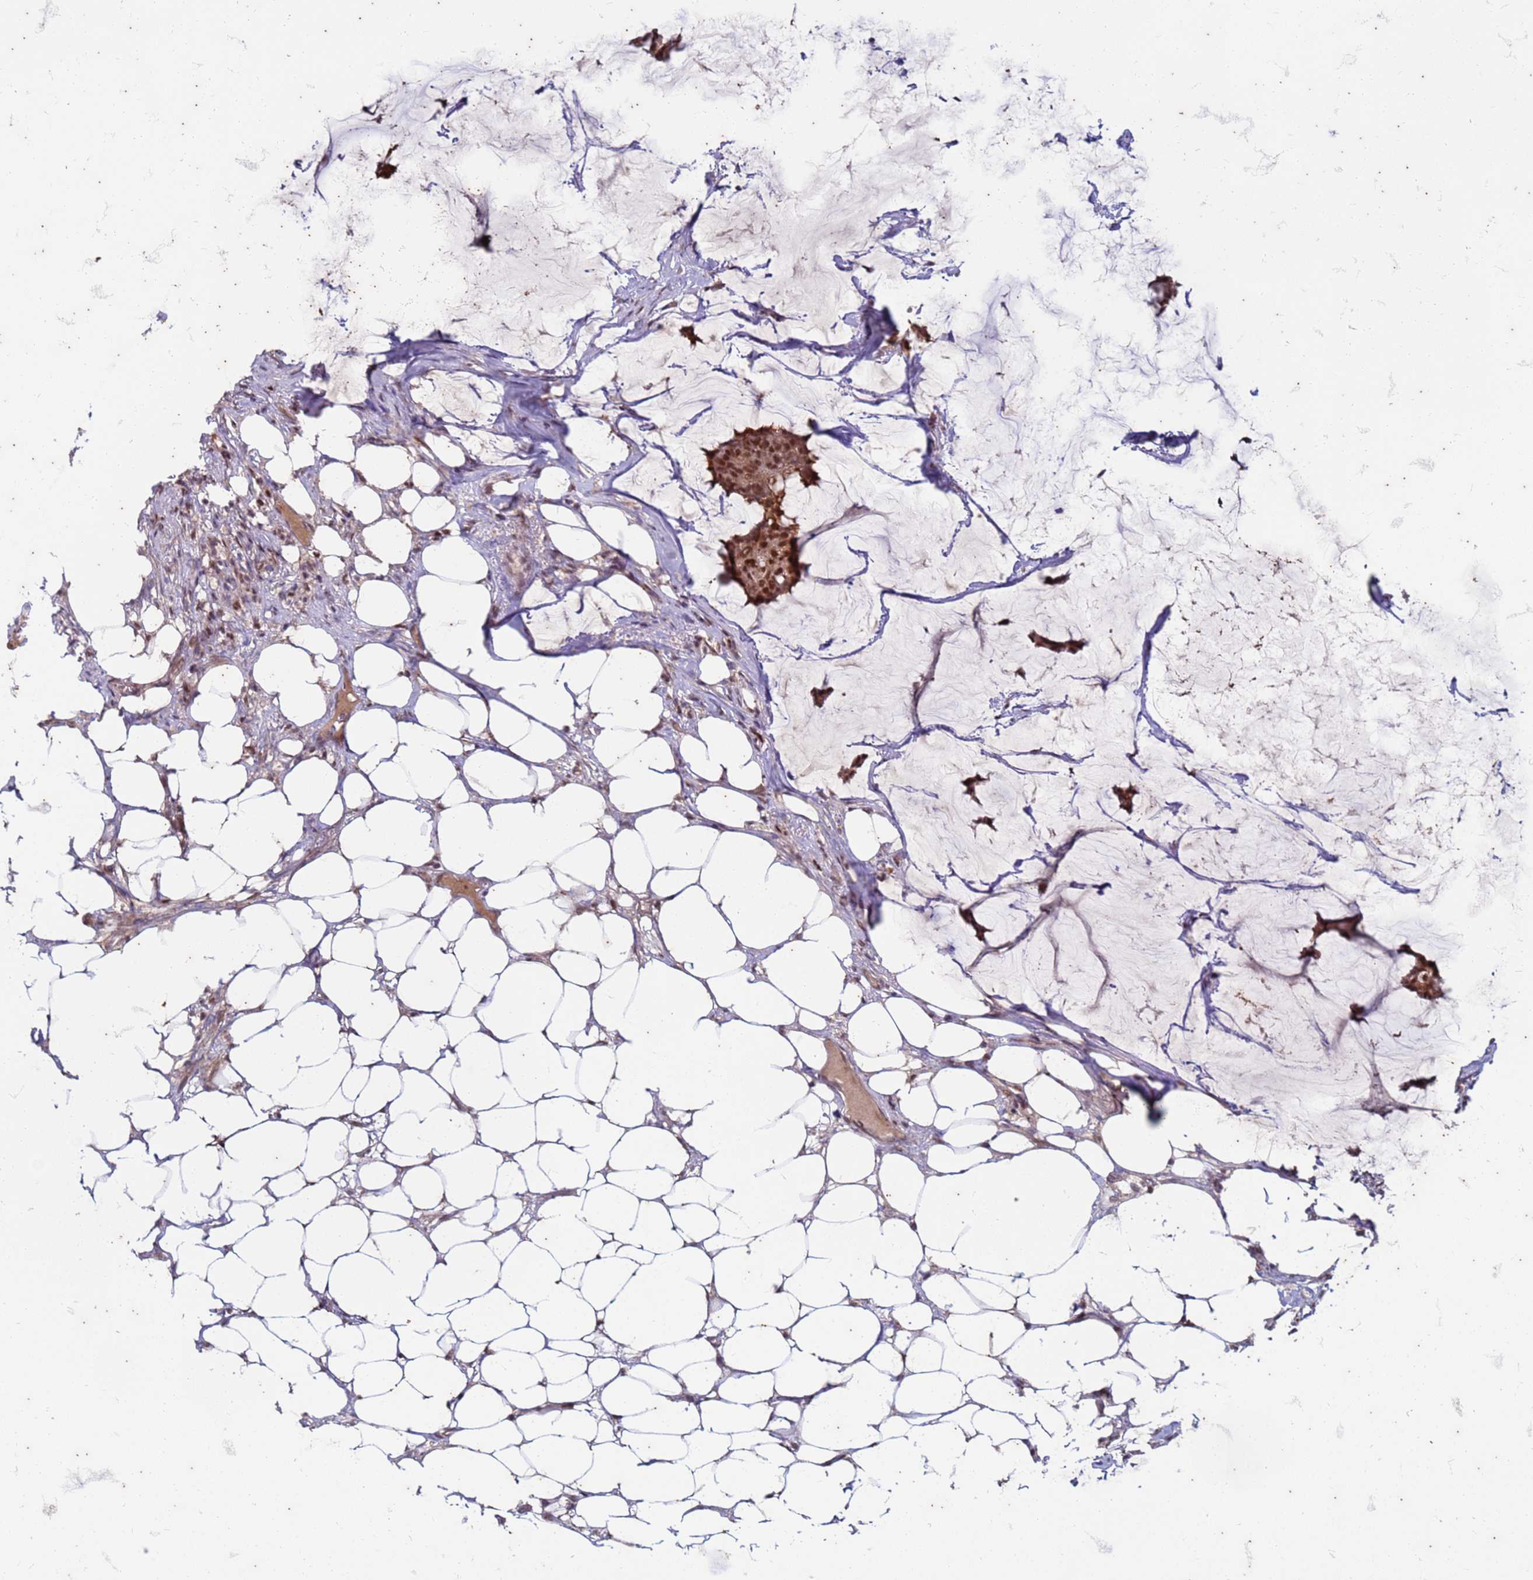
{"staining": {"intensity": "moderate", "quantity": ">75%", "location": "nuclear"}, "tissue": "breast cancer", "cell_type": "Tumor cells", "image_type": "cancer", "snomed": [{"axis": "morphology", "description": "Duct carcinoma"}, {"axis": "topography", "description": "Breast"}], "caption": "The histopathology image exhibits staining of breast cancer, revealing moderate nuclear protein positivity (brown color) within tumor cells.", "gene": "TRMT6", "patient": {"sex": "female", "age": 93}}